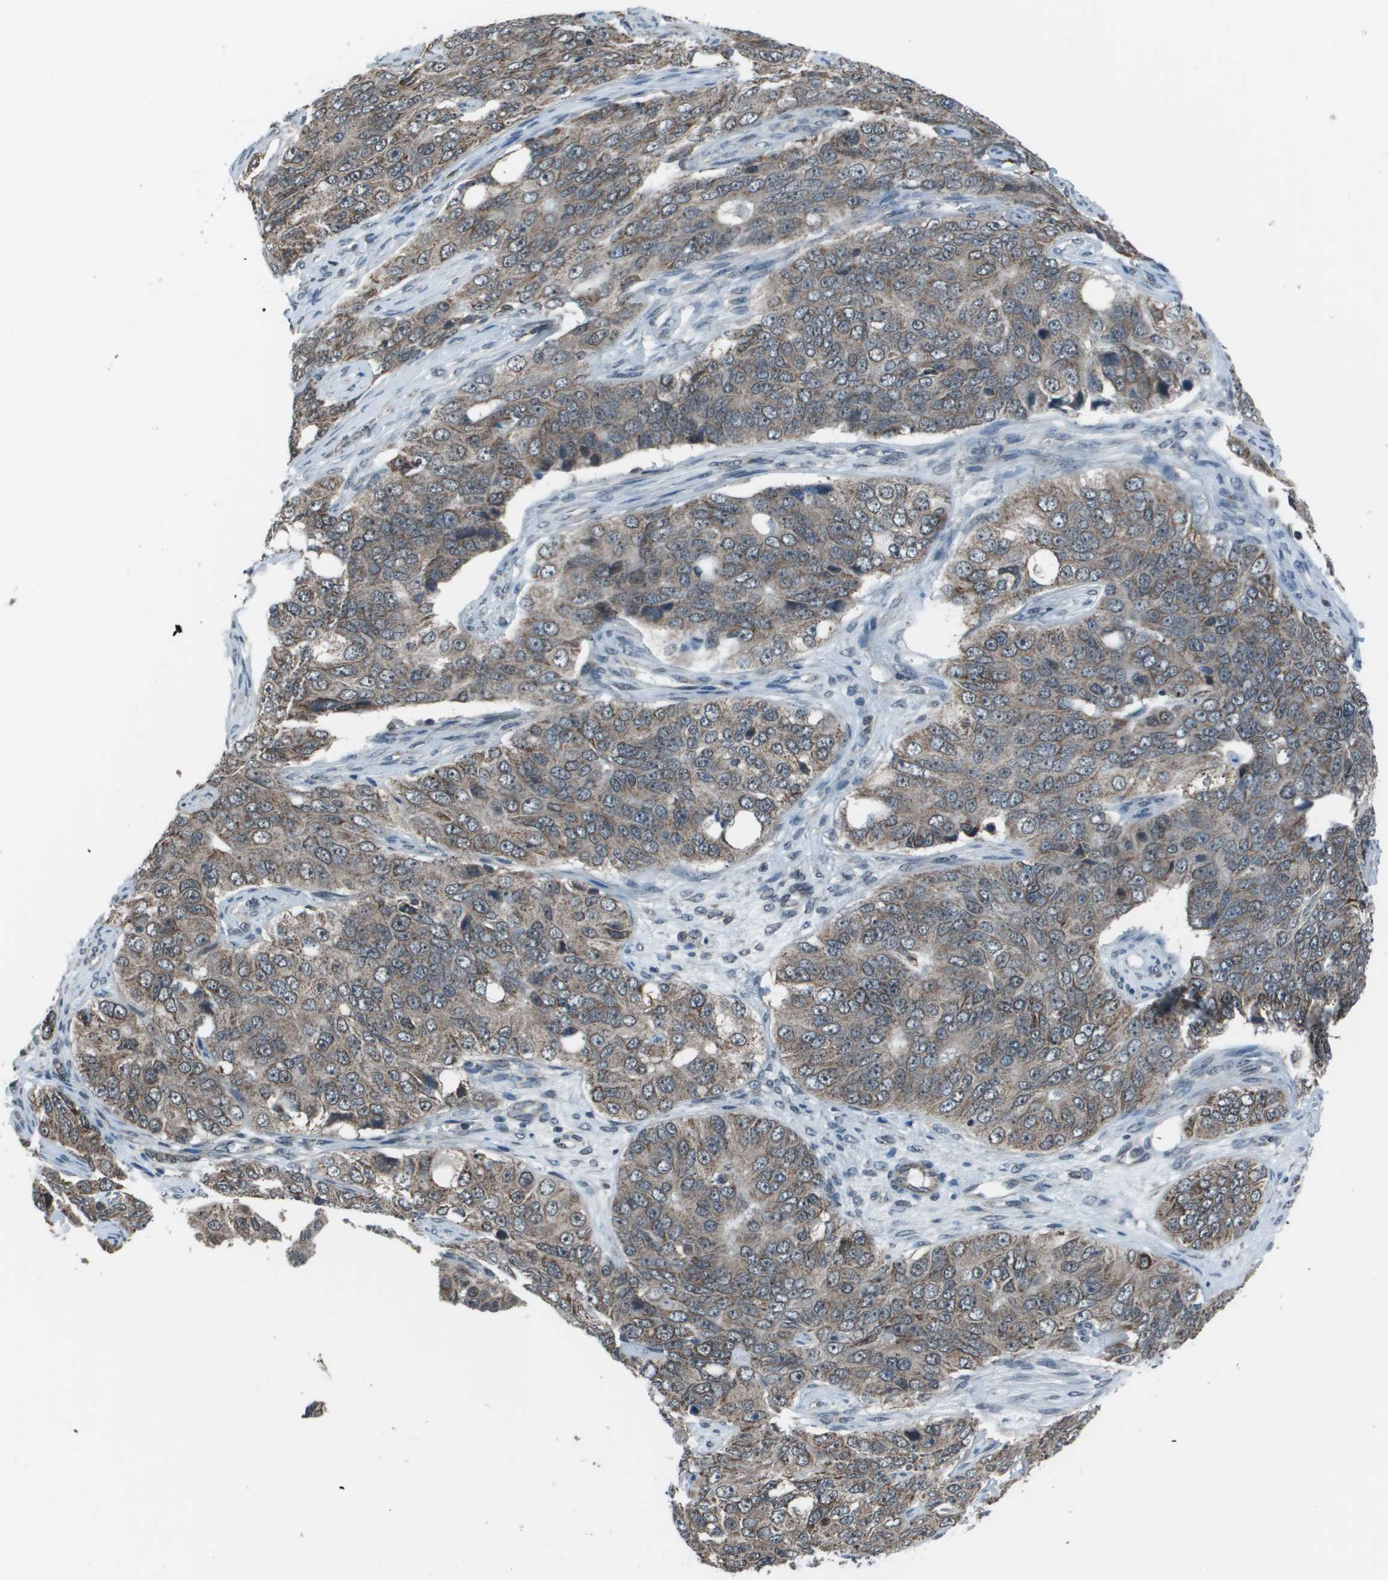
{"staining": {"intensity": "weak", "quantity": ">75%", "location": "cytoplasmic/membranous"}, "tissue": "ovarian cancer", "cell_type": "Tumor cells", "image_type": "cancer", "snomed": [{"axis": "morphology", "description": "Carcinoma, endometroid"}, {"axis": "topography", "description": "Ovary"}], "caption": "Human endometroid carcinoma (ovarian) stained for a protein (brown) shows weak cytoplasmic/membranous positive staining in about >75% of tumor cells.", "gene": "PPFIA1", "patient": {"sex": "female", "age": 51}}